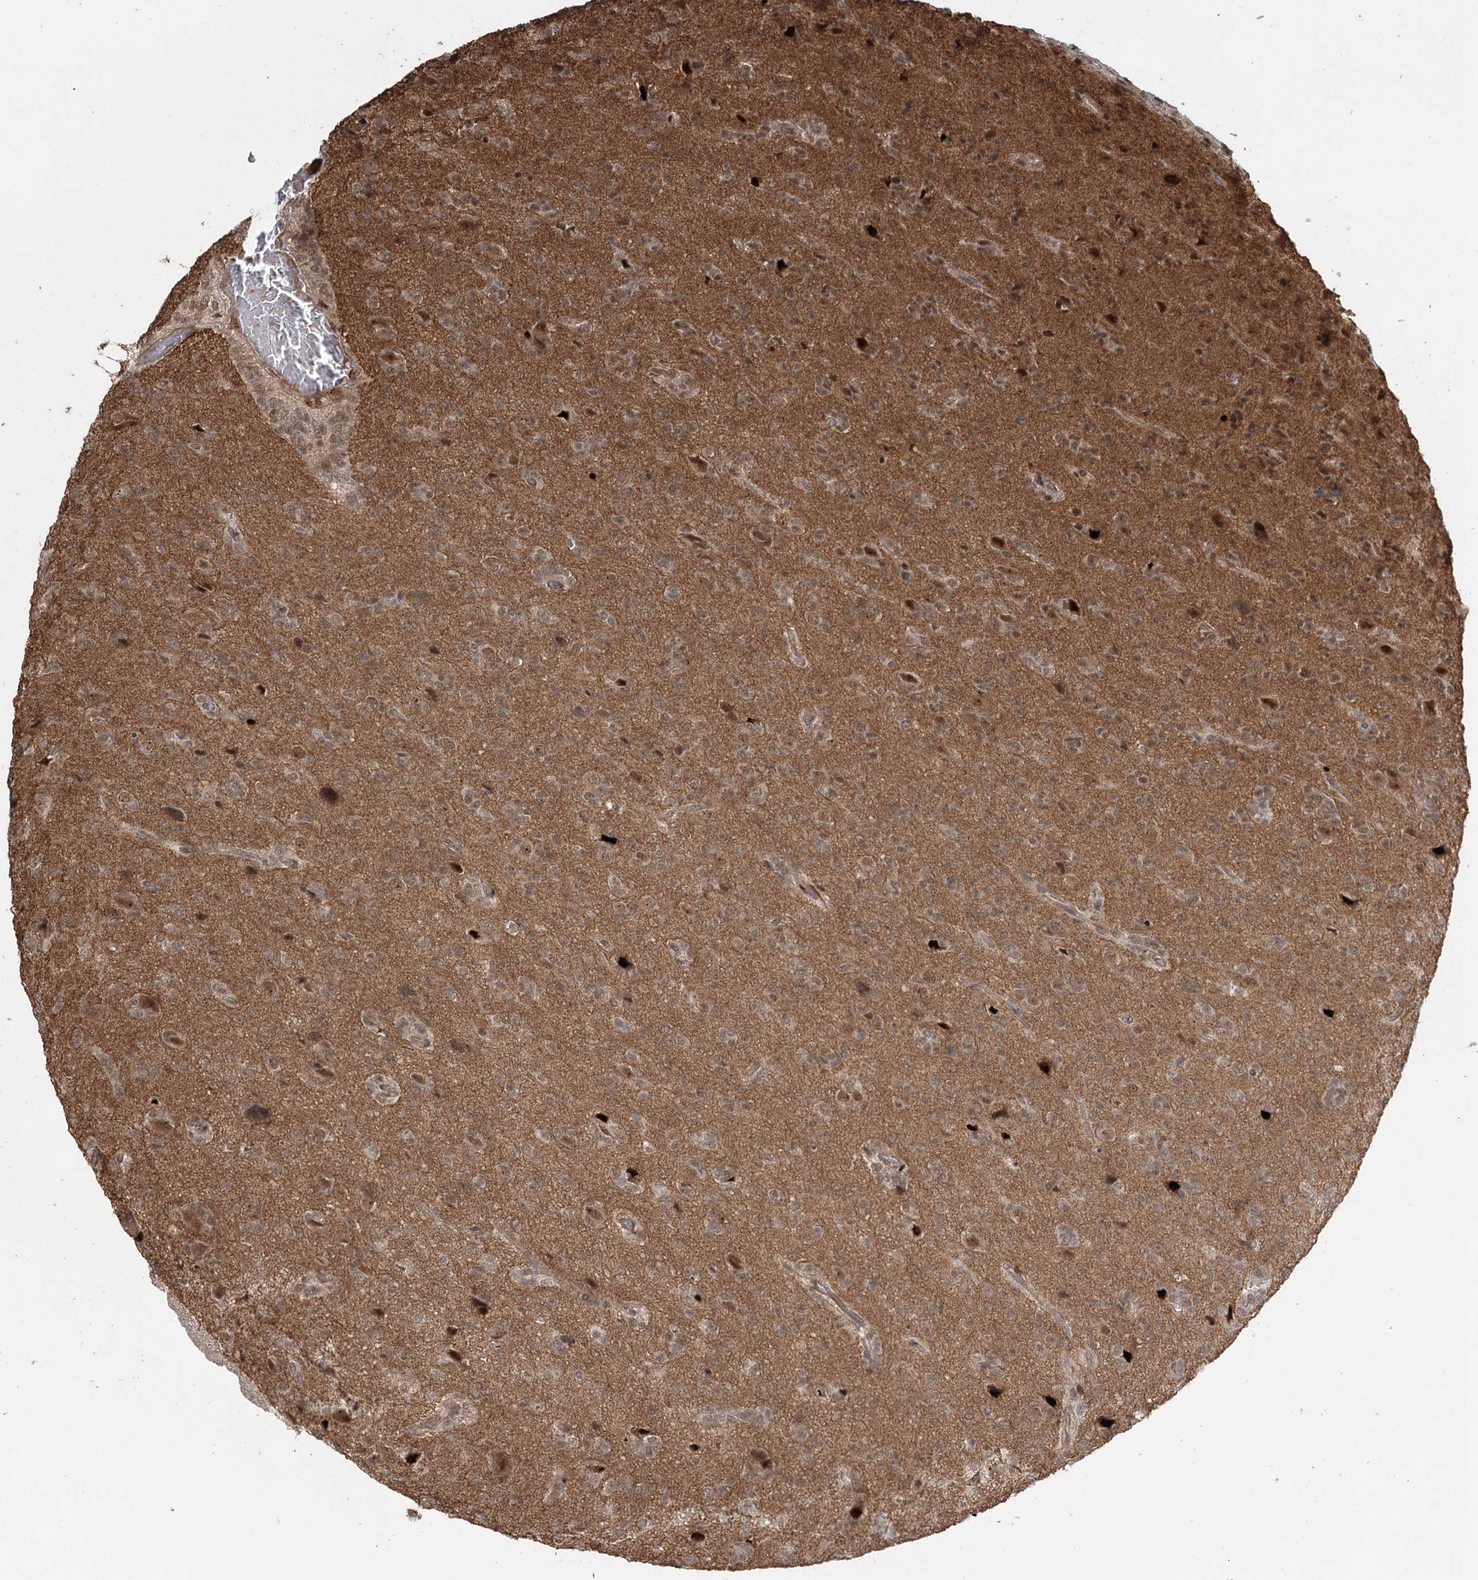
{"staining": {"intensity": "weak", "quantity": ">75%", "location": "nuclear"}, "tissue": "glioma", "cell_type": "Tumor cells", "image_type": "cancer", "snomed": [{"axis": "morphology", "description": "Glioma, malignant, High grade"}, {"axis": "topography", "description": "Brain"}], "caption": "Weak nuclear positivity for a protein is present in approximately >75% of tumor cells of glioma using immunohistochemistry.", "gene": "HELQ", "patient": {"sex": "female", "age": 59}}